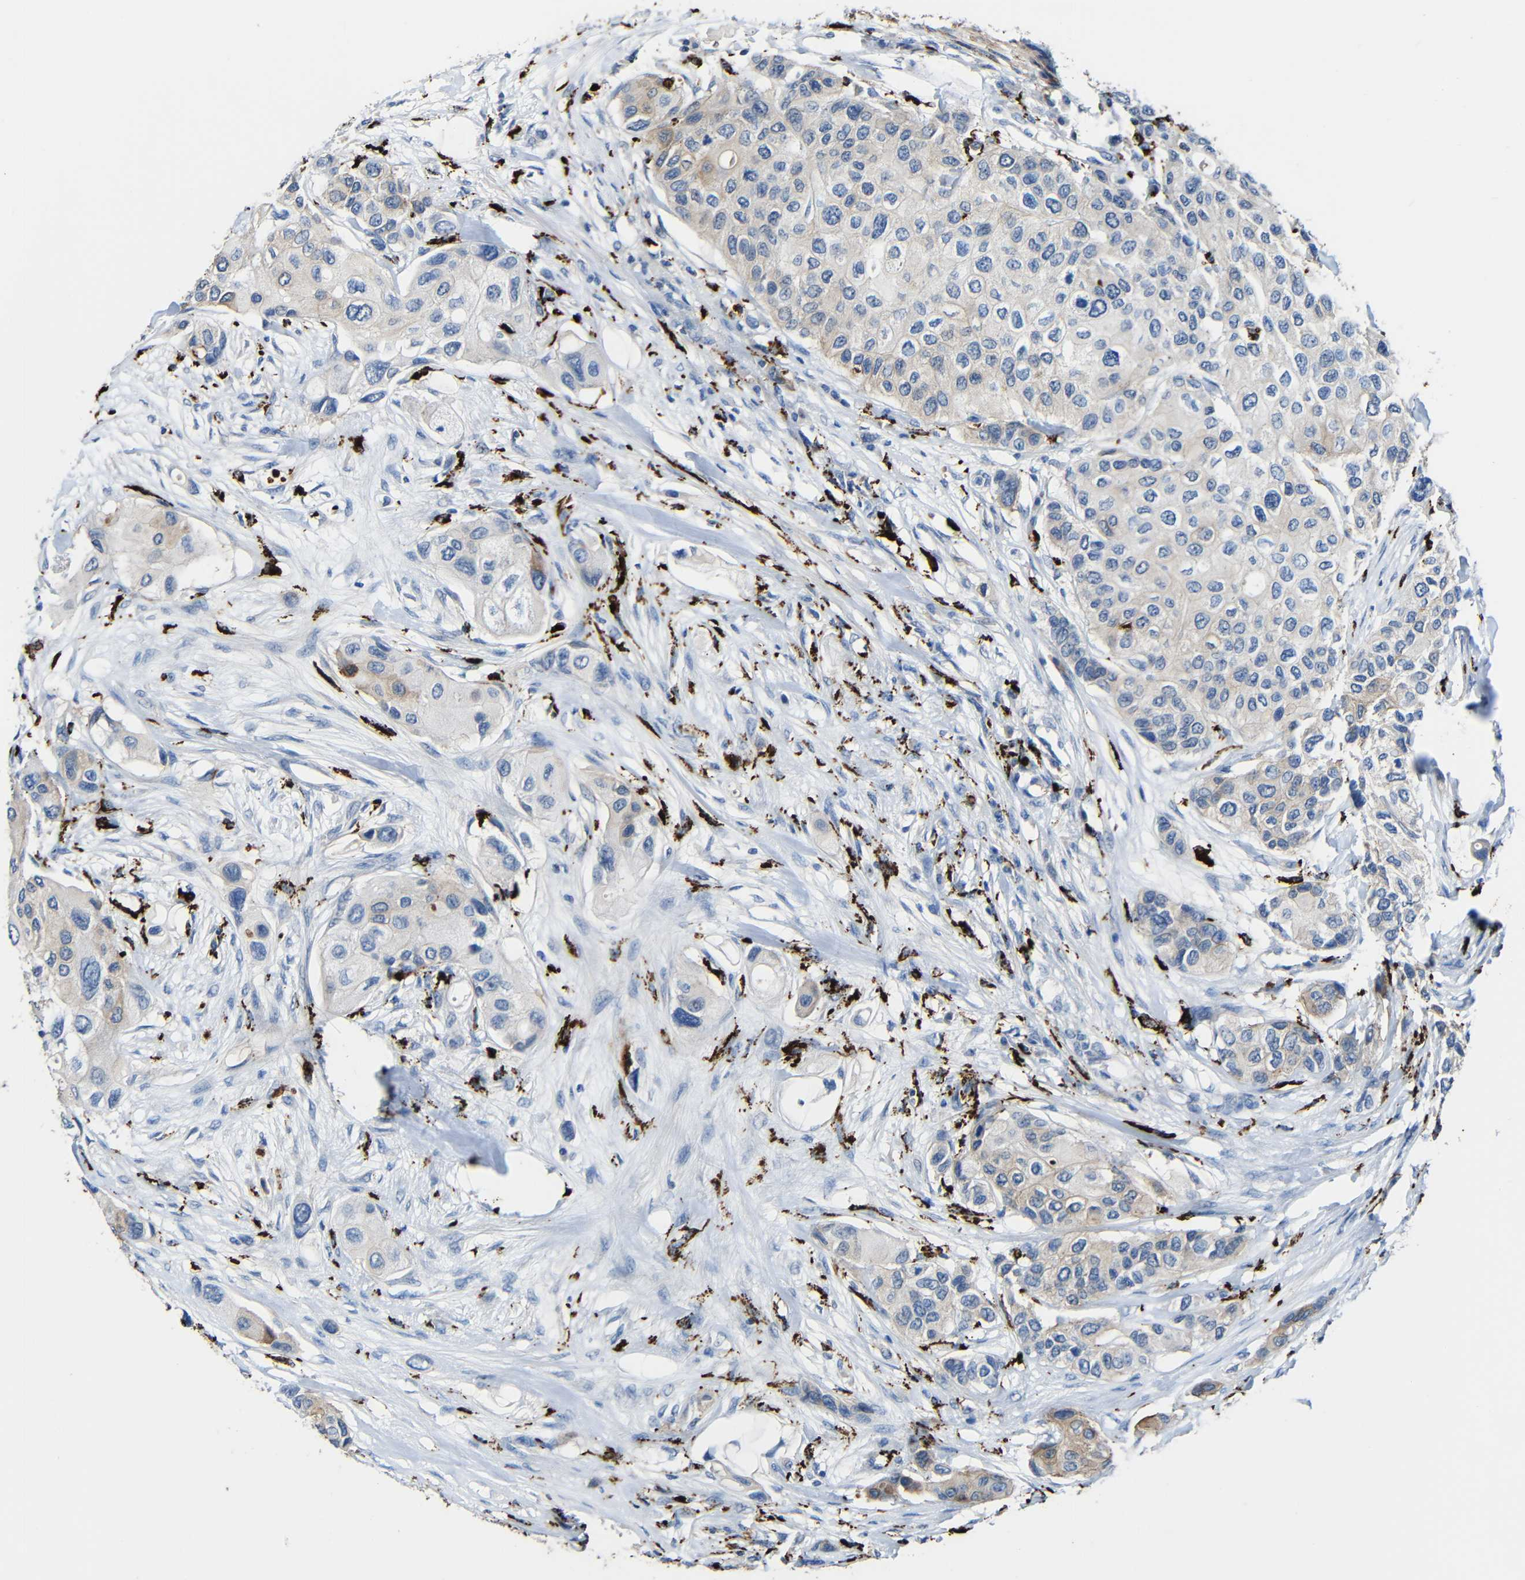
{"staining": {"intensity": "weak", "quantity": "25%-75%", "location": "cytoplasmic/membranous"}, "tissue": "urothelial cancer", "cell_type": "Tumor cells", "image_type": "cancer", "snomed": [{"axis": "morphology", "description": "Urothelial carcinoma, High grade"}, {"axis": "topography", "description": "Urinary bladder"}], "caption": "Immunohistochemical staining of urothelial cancer demonstrates low levels of weak cytoplasmic/membranous protein expression in approximately 25%-75% of tumor cells.", "gene": "HLA-DMA", "patient": {"sex": "female", "age": 56}}